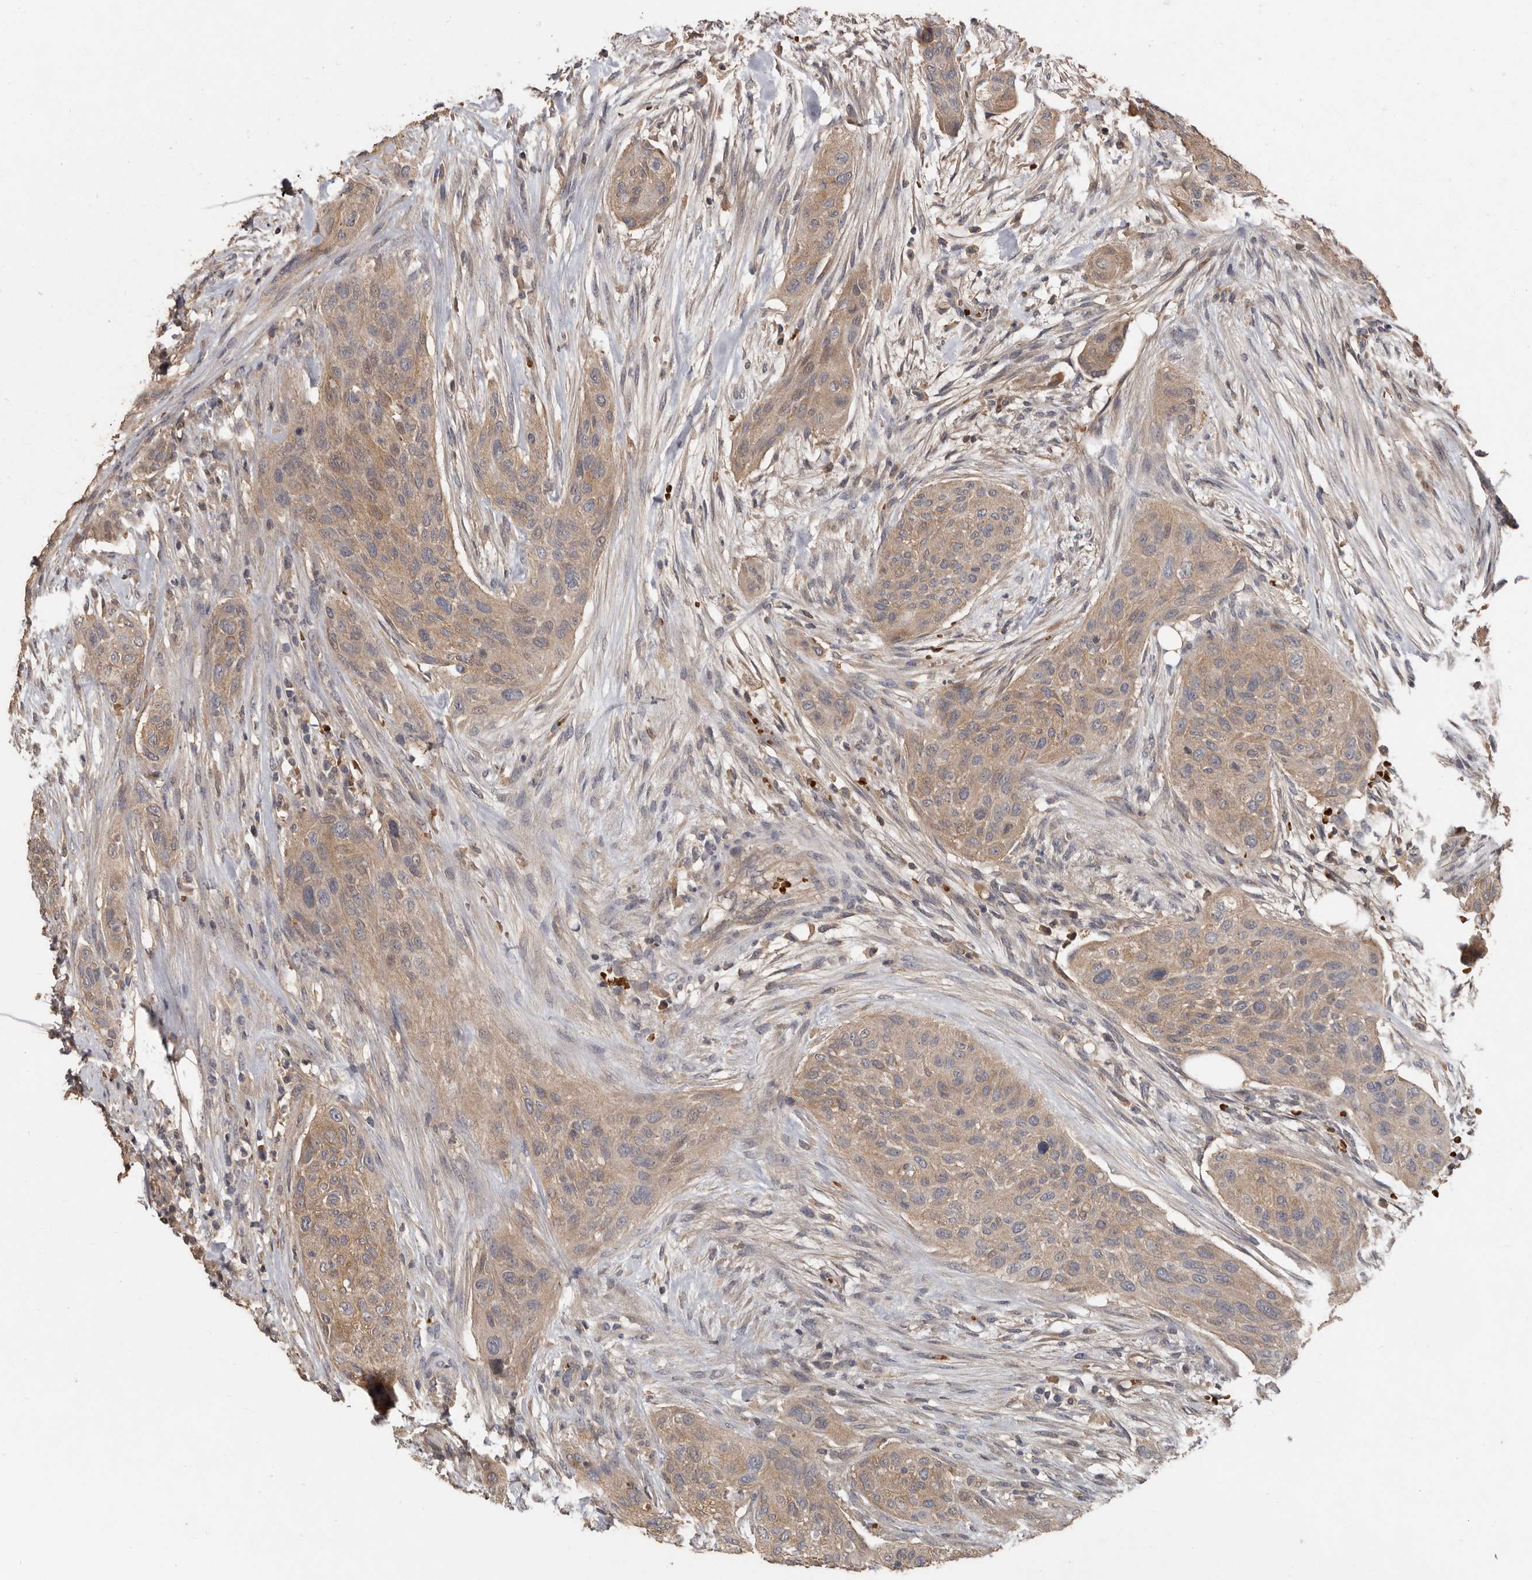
{"staining": {"intensity": "weak", "quantity": ">75%", "location": "cytoplasmic/membranous"}, "tissue": "urothelial cancer", "cell_type": "Tumor cells", "image_type": "cancer", "snomed": [{"axis": "morphology", "description": "Urothelial carcinoma, High grade"}, {"axis": "topography", "description": "Urinary bladder"}], "caption": "Human high-grade urothelial carcinoma stained with a protein marker shows weak staining in tumor cells.", "gene": "KIF26B", "patient": {"sex": "male", "age": 35}}